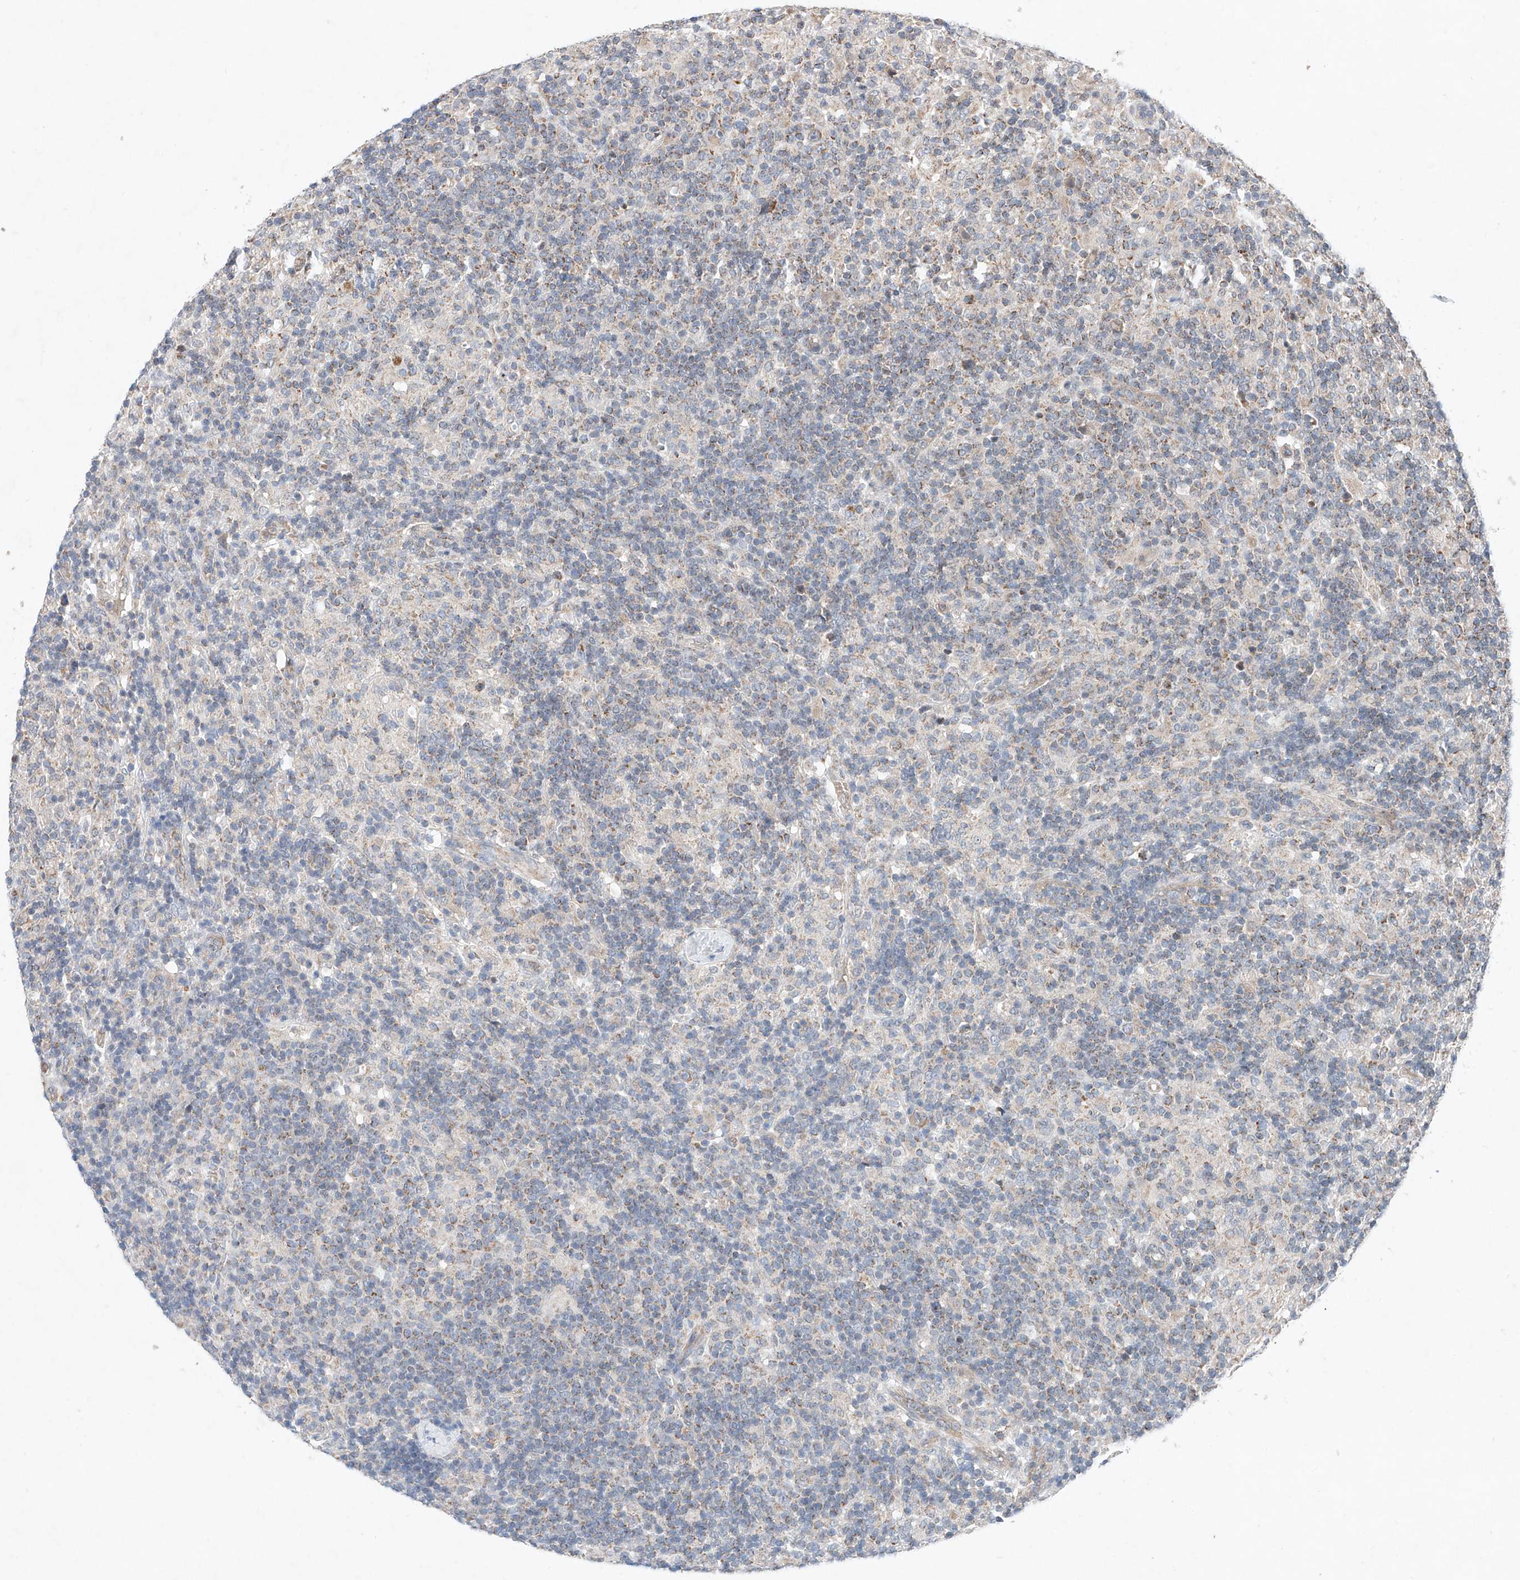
{"staining": {"intensity": "negative", "quantity": "none", "location": "none"}, "tissue": "lymphoma", "cell_type": "Tumor cells", "image_type": "cancer", "snomed": [{"axis": "morphology", "description": "Hodgkin's disease, NOS"}, {"axis": "topography", "description": "Lymph node"}], "caption": "Immunohistochemical staining of Hodgkin's disease displays no significant staining in tumor cells.", "gene": "FASTK", "patient": {"sex": "male", "age": 70}}